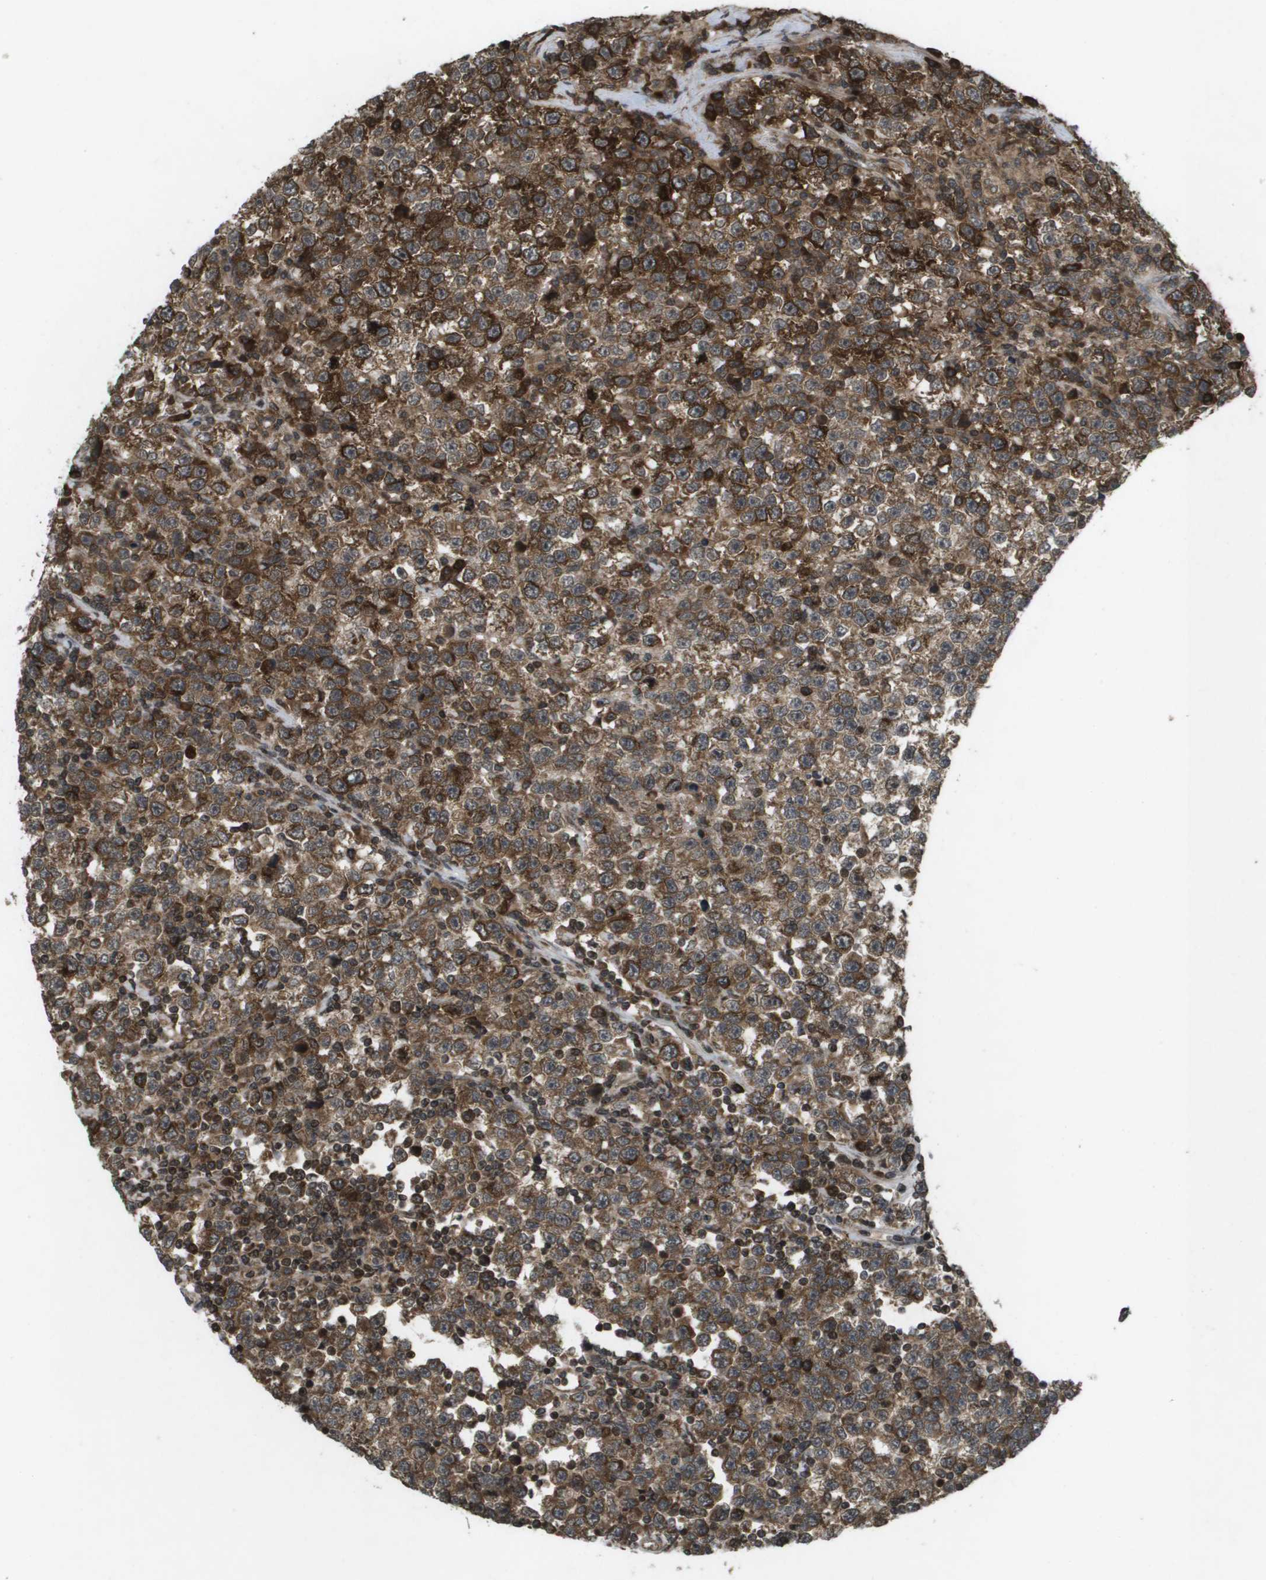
{"staining": {"intensity": "strong", "quantity": ">75%", "location": "cytoplasmic/membranous"}, "tissue": "testis cancer", "cell_type": "Tumor cells", "image_type": "cancer", "snomed": [{"axis": "morphology", "description": "Seminoma, NOS"}, {"axis": "topography", "description": "Testis"}], "caption": "Immunohistochemical staining of human testis cancer (seminoma) demonstrates high levels of strong cytoplasmic/membranous expression in approximately >75% of tumor cells.", "gene": "KIF11", "patient": {"sex": "male", "age": 43}}